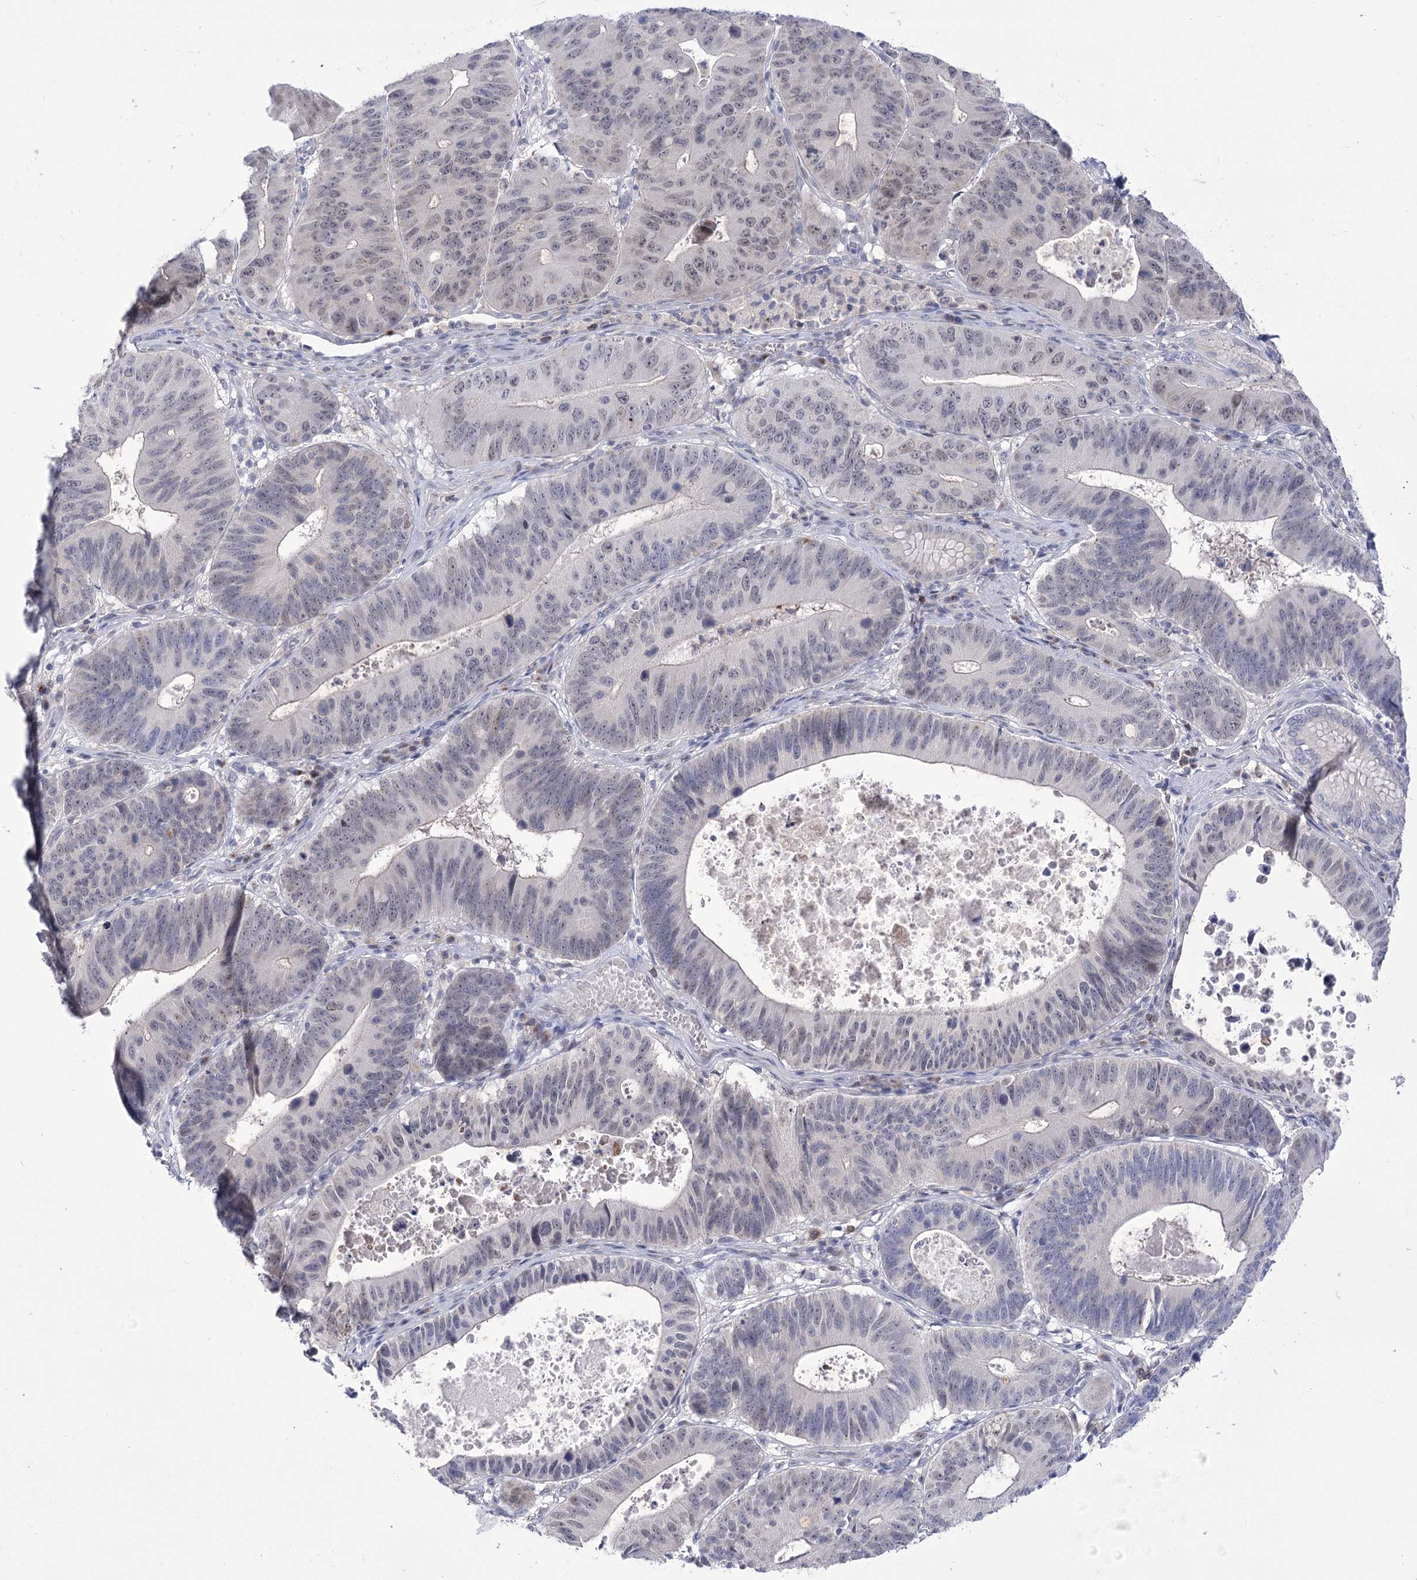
{"staining": {"intensity": "weak", "quantity": "<25%", "location": "nuclear"}, "tissue": "stomach cancer", "cell_type": "Tumor cells", "image_type": "cancer", "snomed": [{"axis": "morphology", "description": "Adenocarcinoma, NOS"}, {"axis": "topography", "description": "Stomach"}], "caption": "The micrograph displays no significant staining in tumor cells of stomach adenocarcinoma. Nuclei are stained in blue.", "gene": "BEND7", "patient": {"sex": "male", "age": 59}}